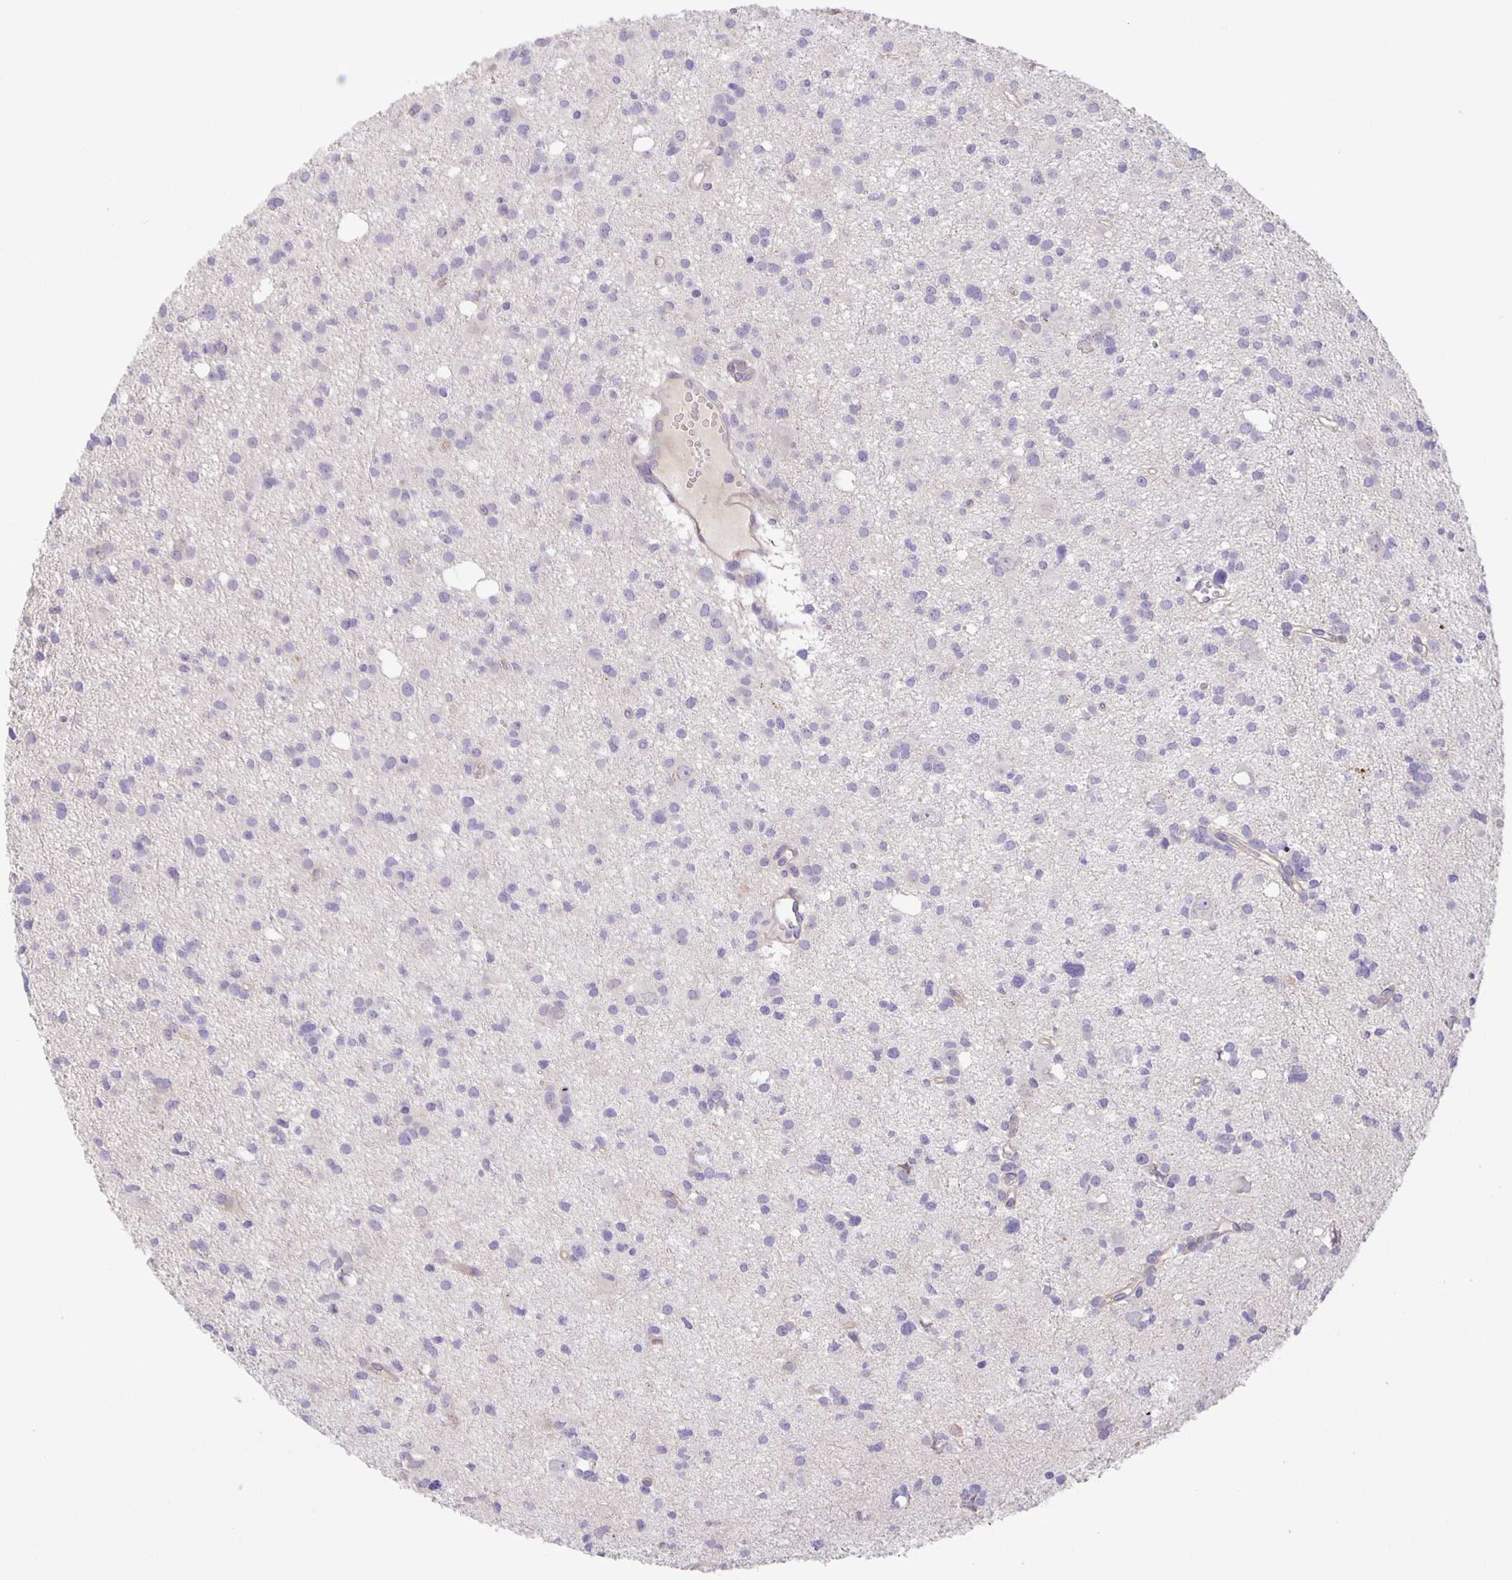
{"staining": {"intensity": "negative", "quantity": "none", "location": "none"}, "tissue": "glioma", "cell_type": "Tumor cells", "image_type": "cancer", "snomed": [{"axis": "morphology", "description": "Glioma, malignant, High grade"}, {"axis": "topography", "description": "Brain"}], "caption": "There is no significant positivity in tumor cells of glioma.", "gene": "PTPN3", "patient": {"sex": "male", "age": 23}}